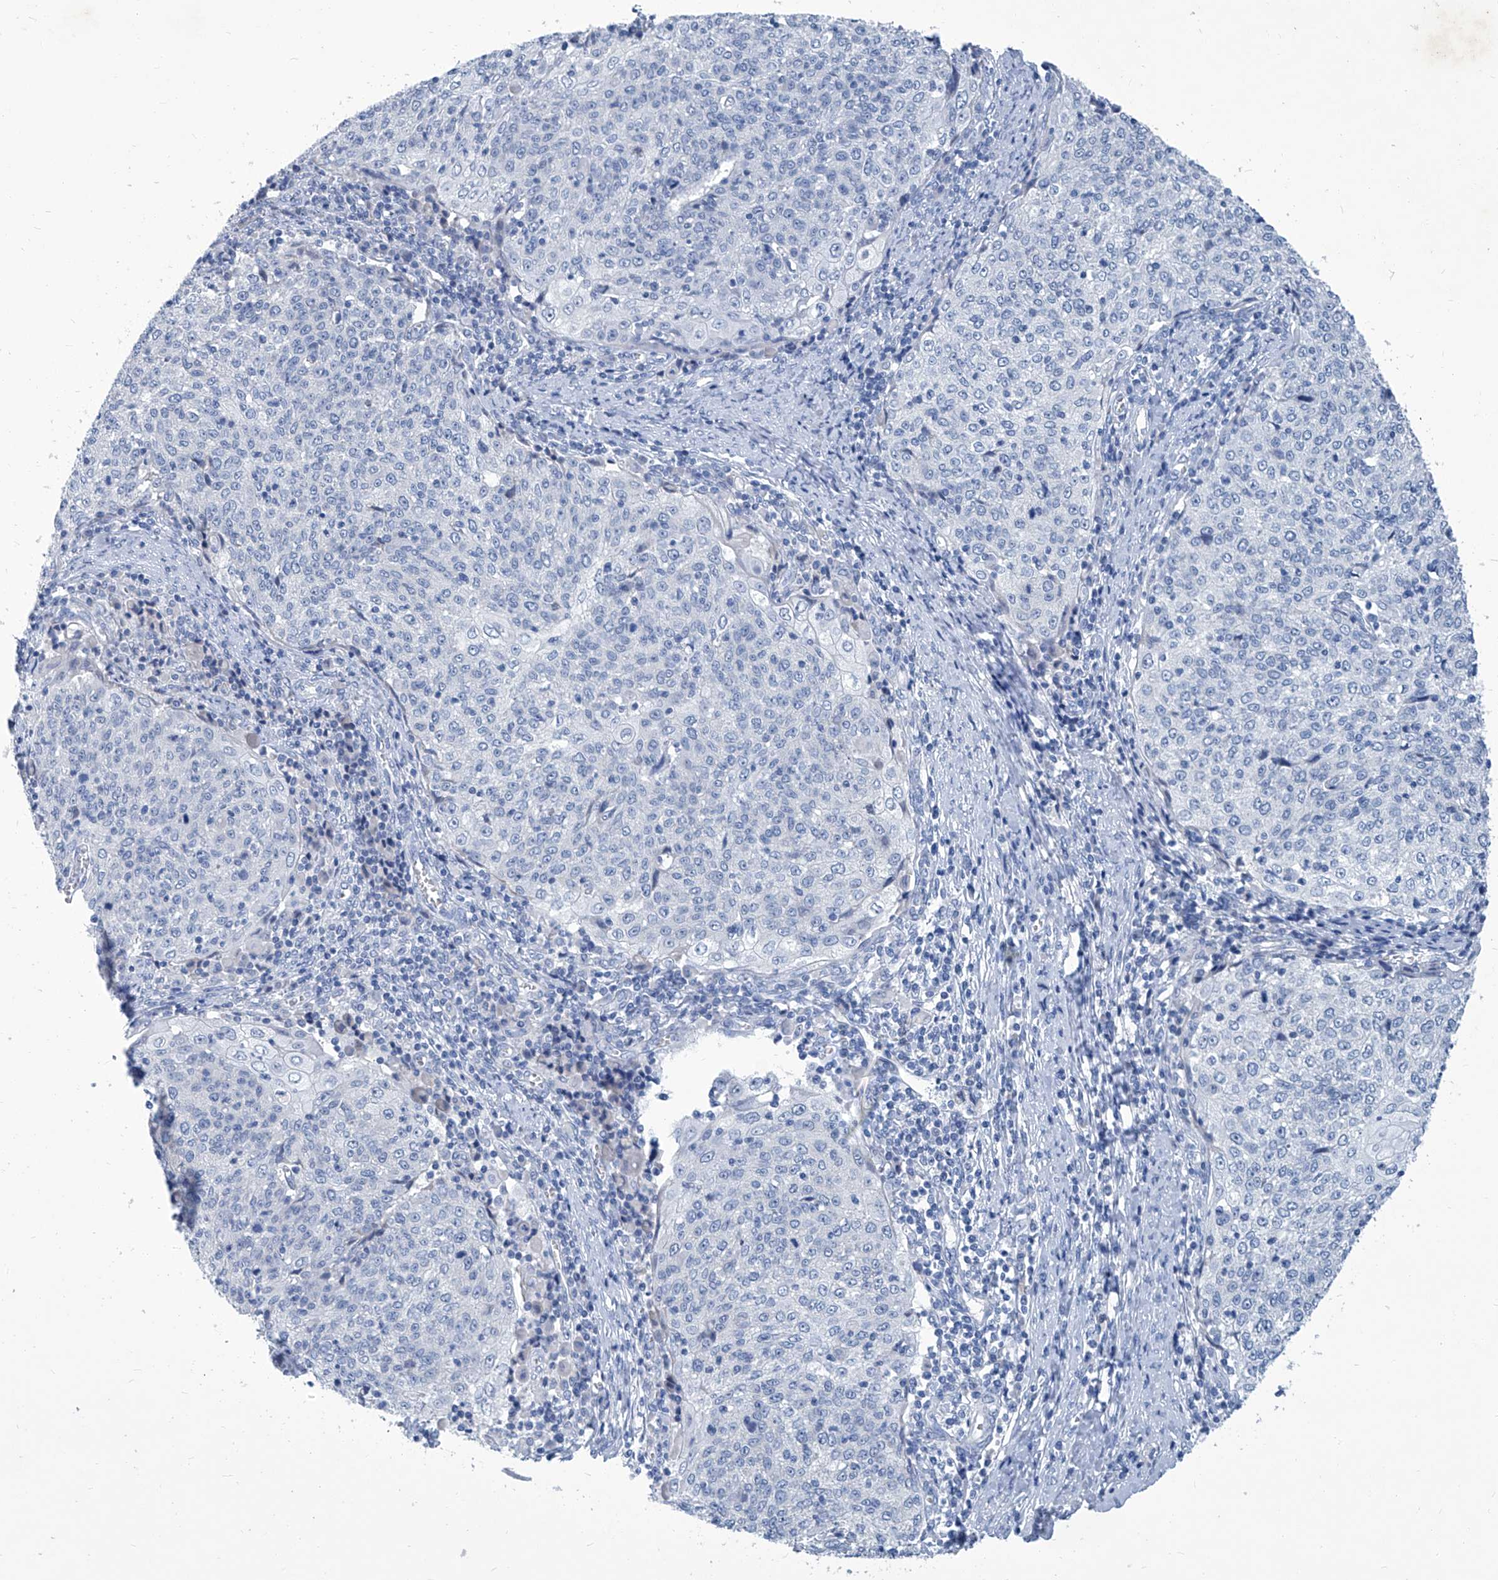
{"staining": {"intensity": "negative", "quantity": "none", "location": "none"}, "tissue": "cervical cancer", "cell_type": "Tumor cells", "image_type": "cancer", "snomed": [{"axis": "morphology", "description": "Squamous cell carcinoma, NOS"}, {"axis": "topography", "description": "Cervix"}], "caption": "Cervical cancer was stained to show a protein in brown. There is no significant positivity in tumor cells. Brightfield microscopy of immunohistochemistry (IHC) stained with DAB (brown) and hematoxylin (blue), captured at high magnification.", "gene": "MTARC1", "patient": {"sex": "female", "age": 48}}